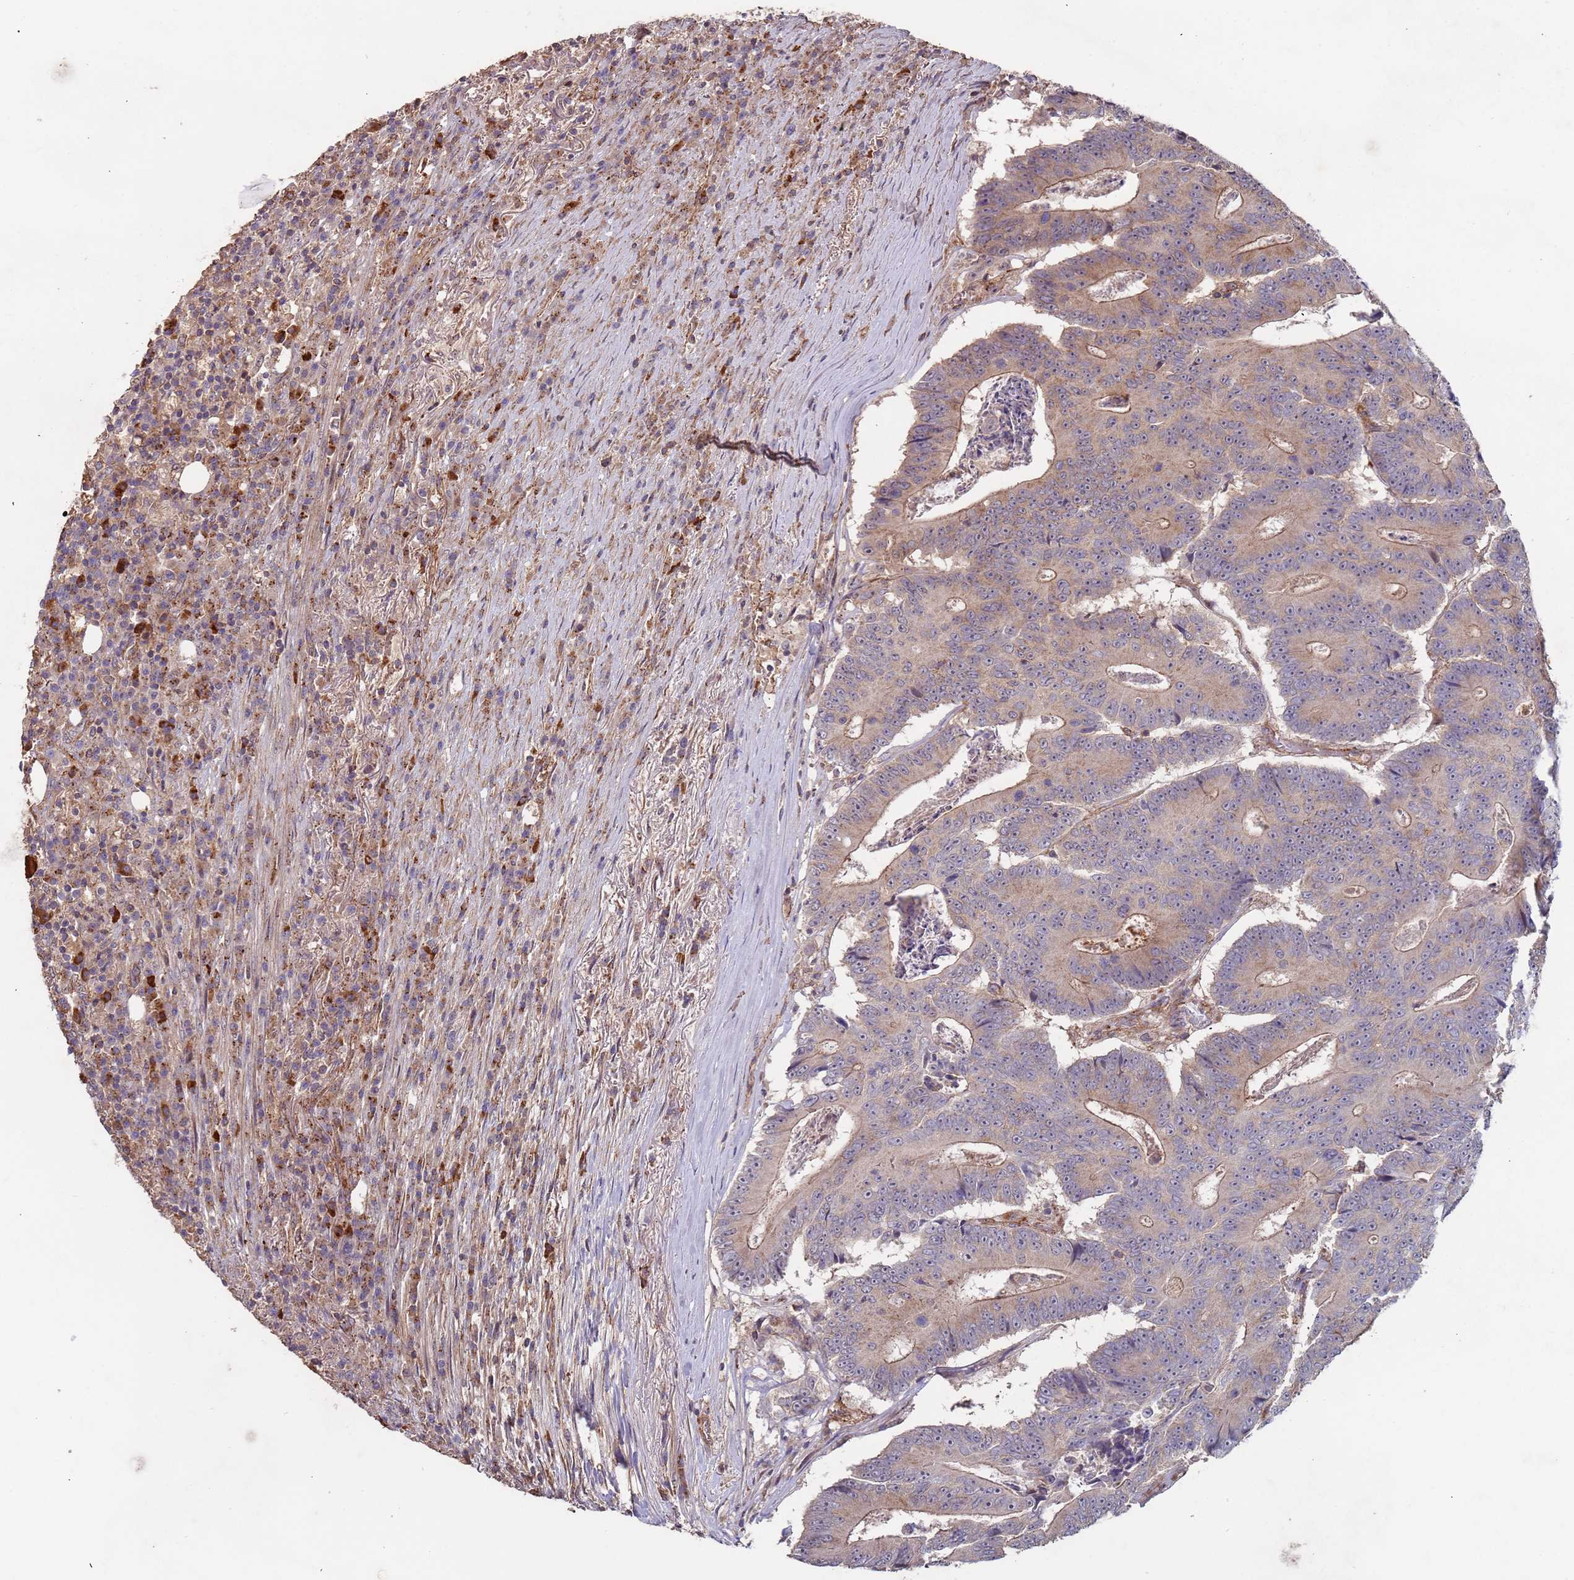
{"staining": {"intensity": "weak", "quantity": "25%-75%", "location": "cytoplasmic/membranous"}, "tissue": "colorectal cancer", "cell_type": "Tumor cells", "image_type": "cancer", "snomed": [{"axis": "morphology", "description": "Adenocarcinoma, NOS"}, {"axis": "topography", "description": "Colon"}], "caption": "Colorectal cancer tissue exhibits weak cytoplasmic/membranous positivity in approximately 25%-75% of tumor cells", "gene": "KANSL1L", "patient": {"sex": "male", "age": 83}}